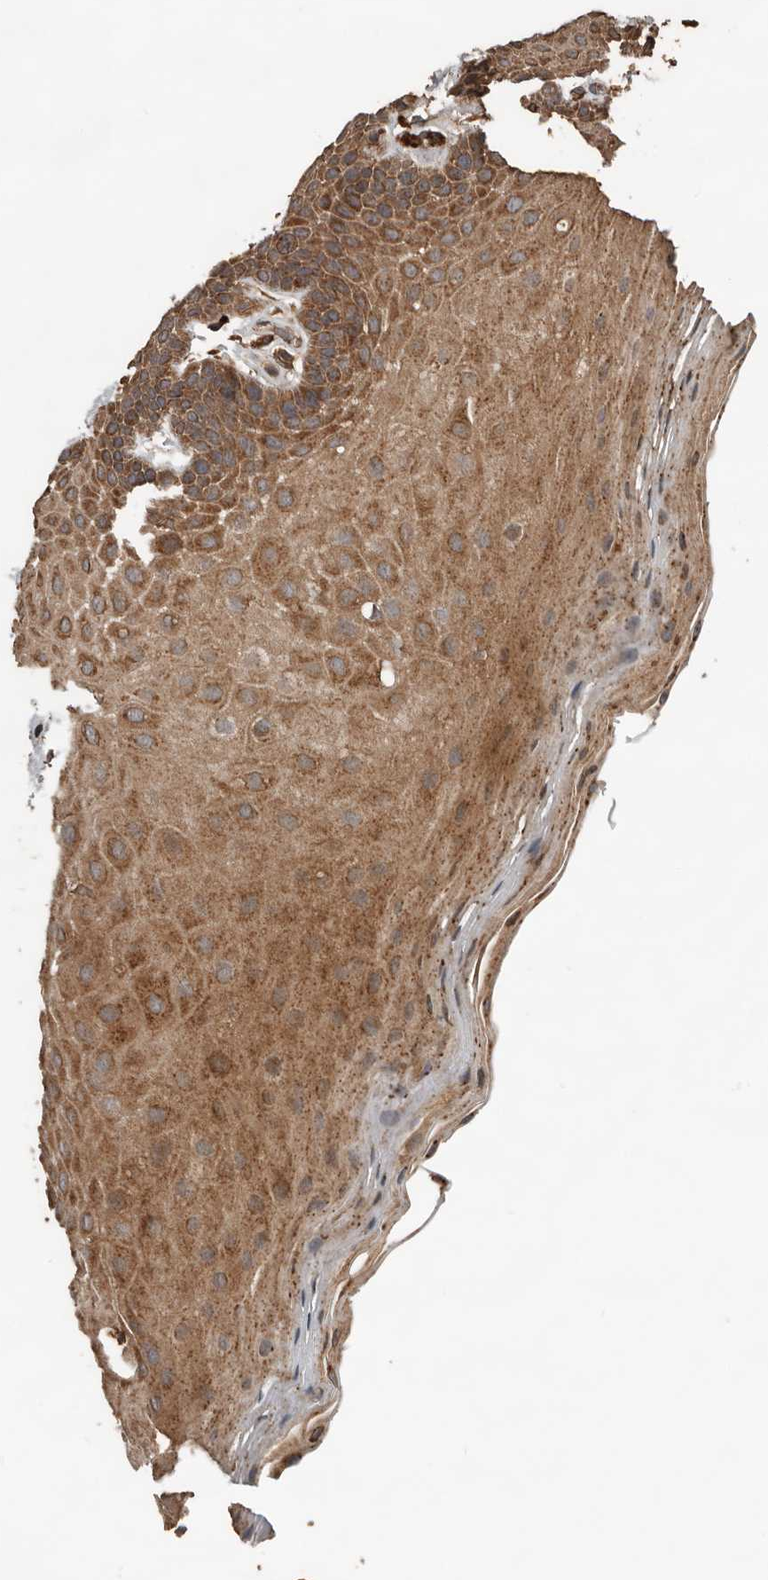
{"staining": {"intensity": "moderate", "quantity": ">75%", "location": "cytoplasmic/membranous"}, "tissue": "oral mucosa", "cell_type": "Squamous epithelial cells", "image_type": "normal", "snomed": [{"axis": "morphology", "description": "Normal tissue, NOS"}, {"axis": "topography", "description": "Oral tissue"}], "caption": "This micrograph reveals immunohistochemistry (IHC) staining of benign oral mucosa, with medium moderate cytoplasmic/membranous positivity in approximately >75% of squamous epithelial cells.", "gene": "RNF207", "patient": {"sex": "male", "age": 62}}